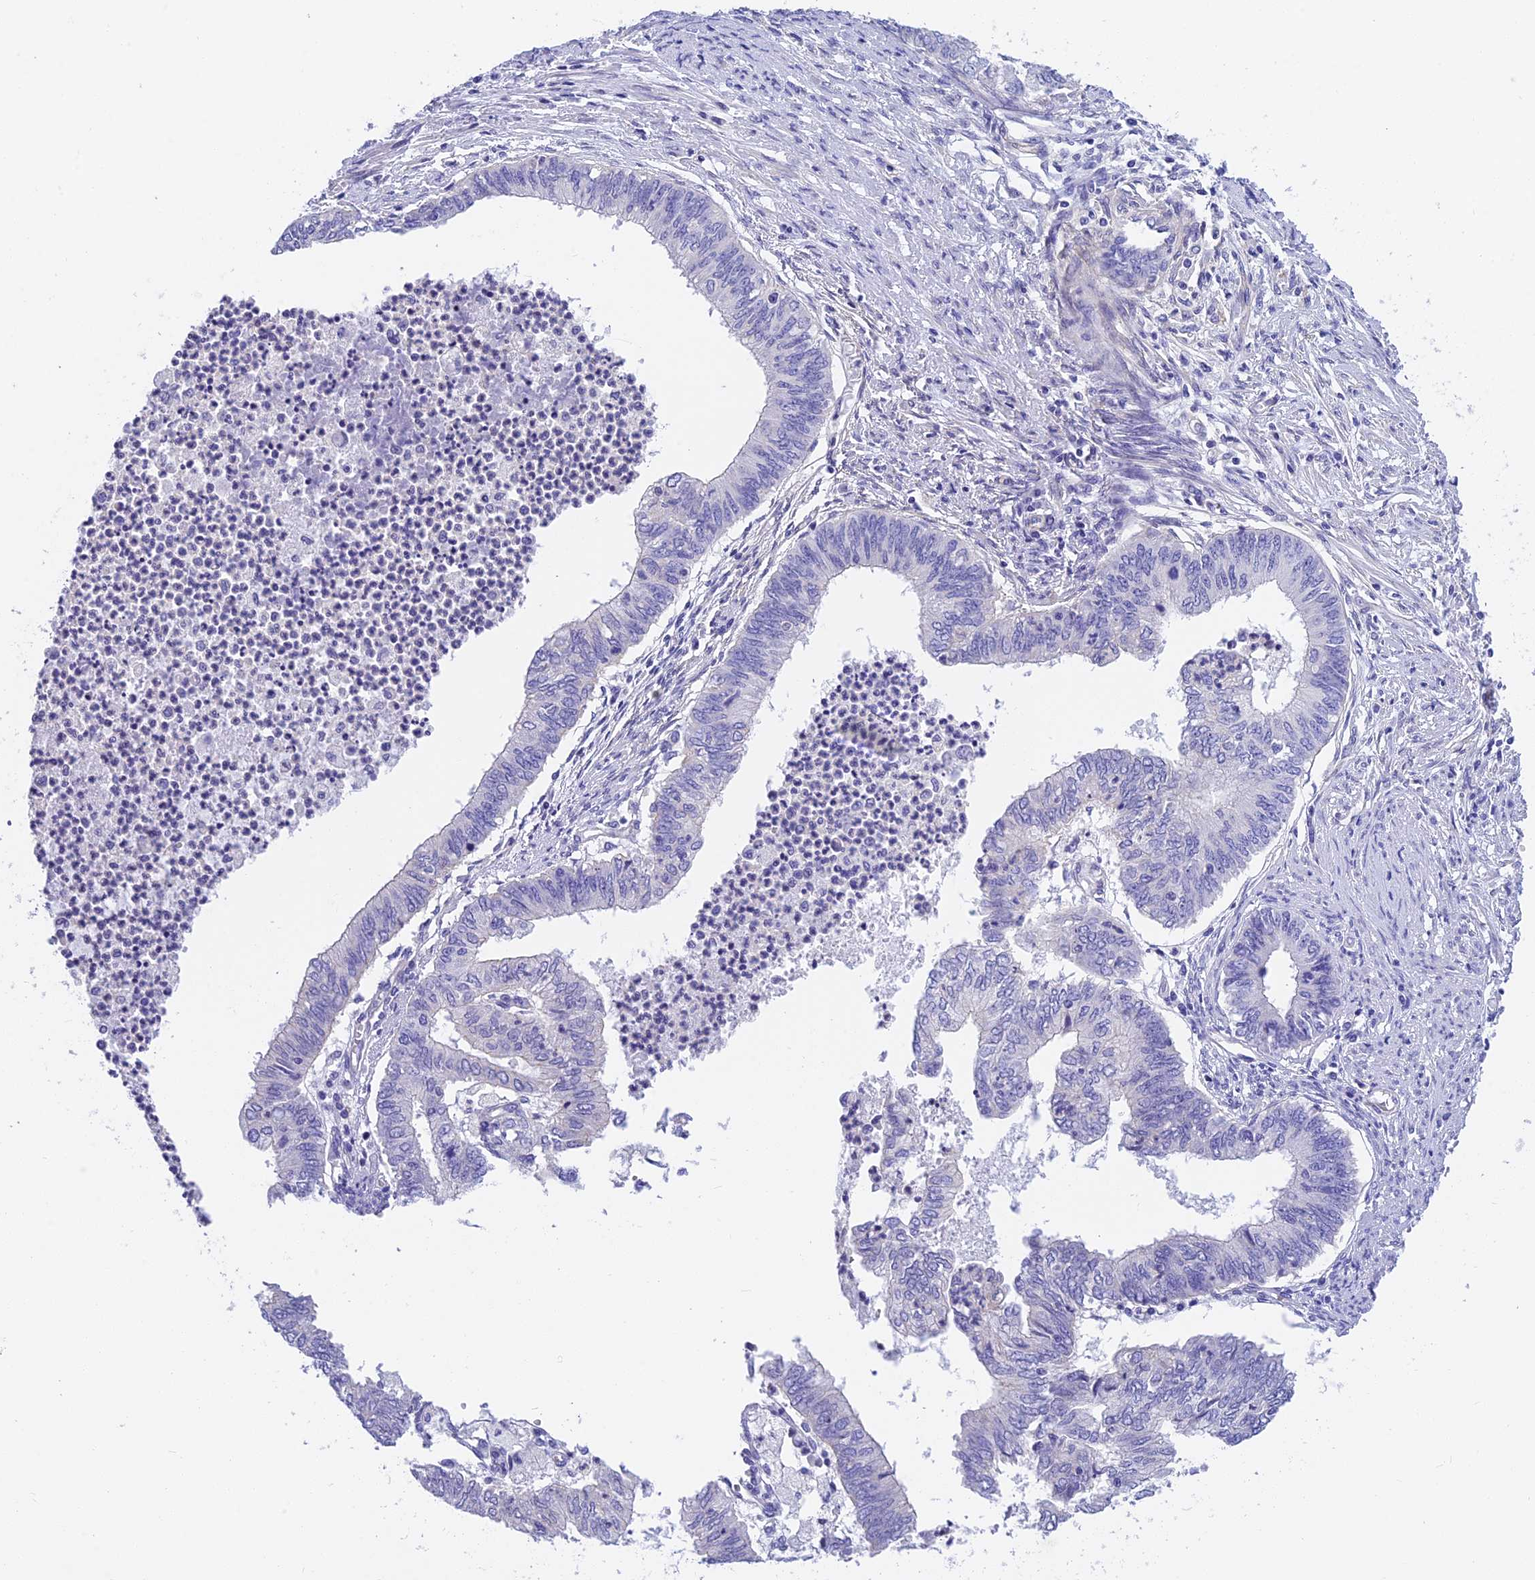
{"staining": {"intensity": "negative", "quantity": "none", "location": "none"}, "tissue": "endometrial cancer", "cell_type": "Tumor cells", "image_type": "cancer", "snomed": [{"axis": "morphology", "description": "Adenocarcinoma, NOS"}, {"axis": "topography", "description": "Endometrium"}], "caption": "Human endometrial adenocarcinoma stained for a protein using immunohistochemistry (IHC) exhibits no staining in tumor cells.", "gene": "C17orf67", "patient": {"sex": "female", "age": 68}}